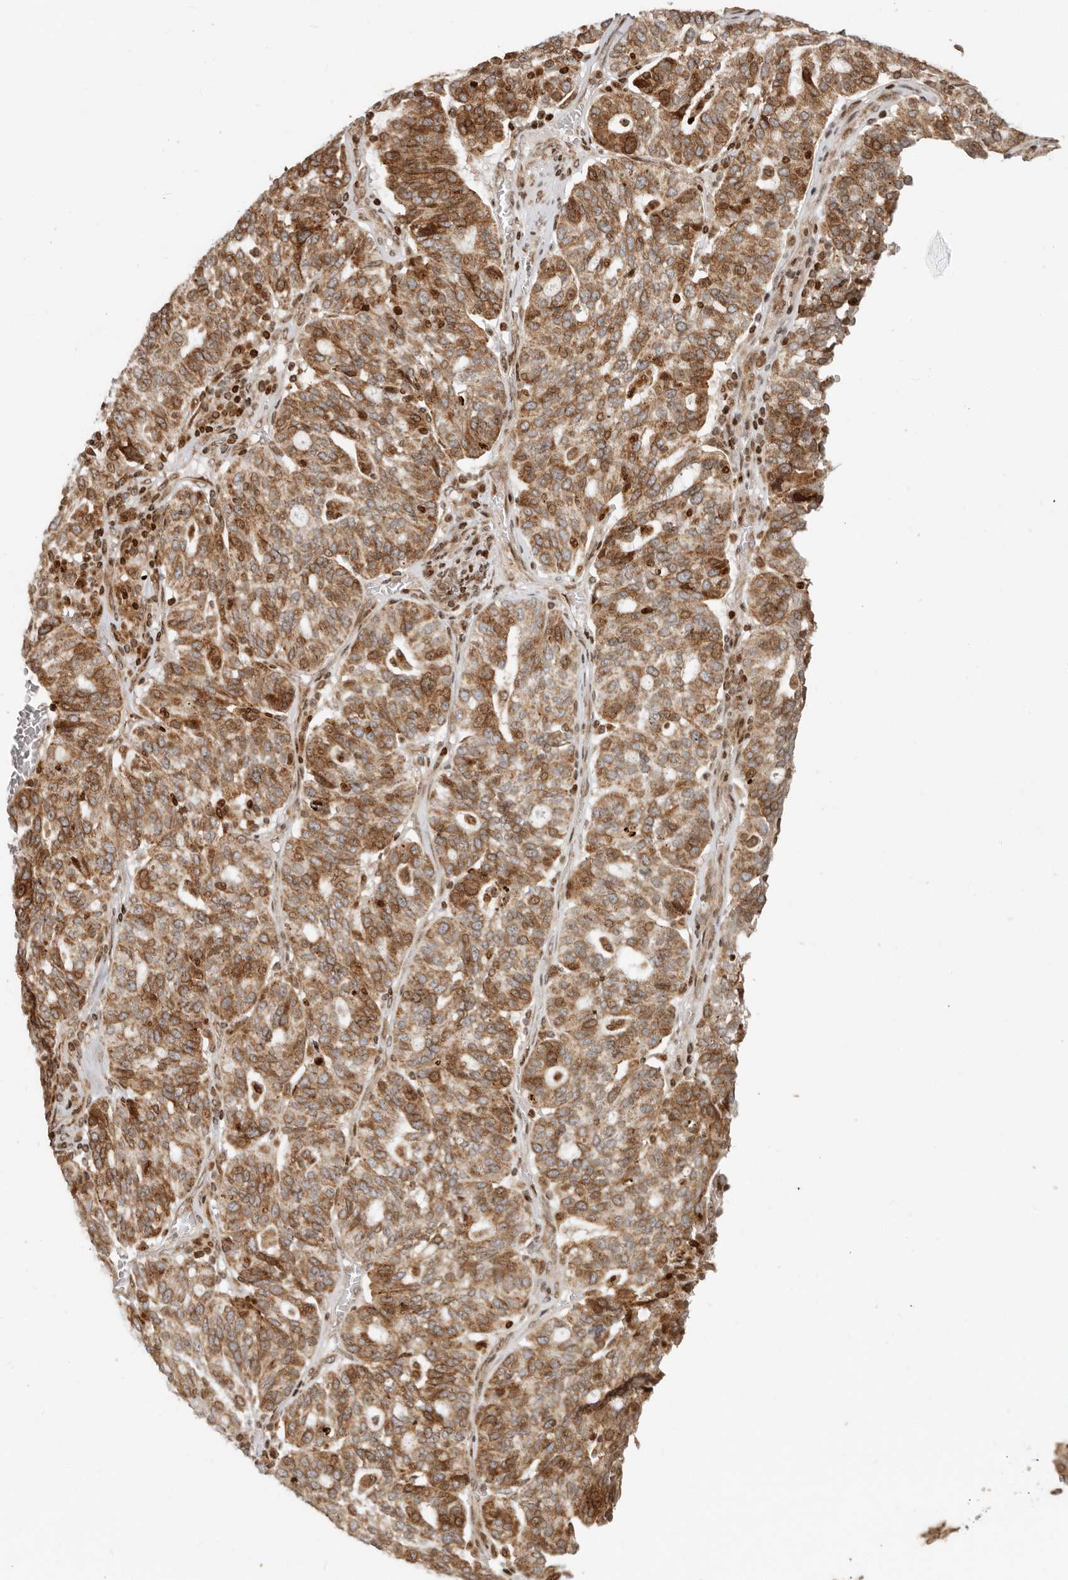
{"staining": {"intensity": "moderate", "quantity": ">75%", "location": "cytoplasmic/membranous,nuclear"}, "tissue": "ovarian cancer", "cell_type": "Tumor cells", "image_type": "cancer", "snomed": [{"axis": "morphology", "description": "Cystadenocarcinoma, serous, NOS"}, {"axis": "topography", "description": "Ovary"}], "caption": "Immunohistochemistry (IHC) photomicrograph of ovarian cancer (serous cystadenocarcinoma) stained for a protein (brown), which reveals medium levels of moderate cytoplasmic/membranous and nuclear positivity in approximately >75% of tumor cells.", "gene": "TRIM4", "patient": {"sex": "female", "age": 59}}